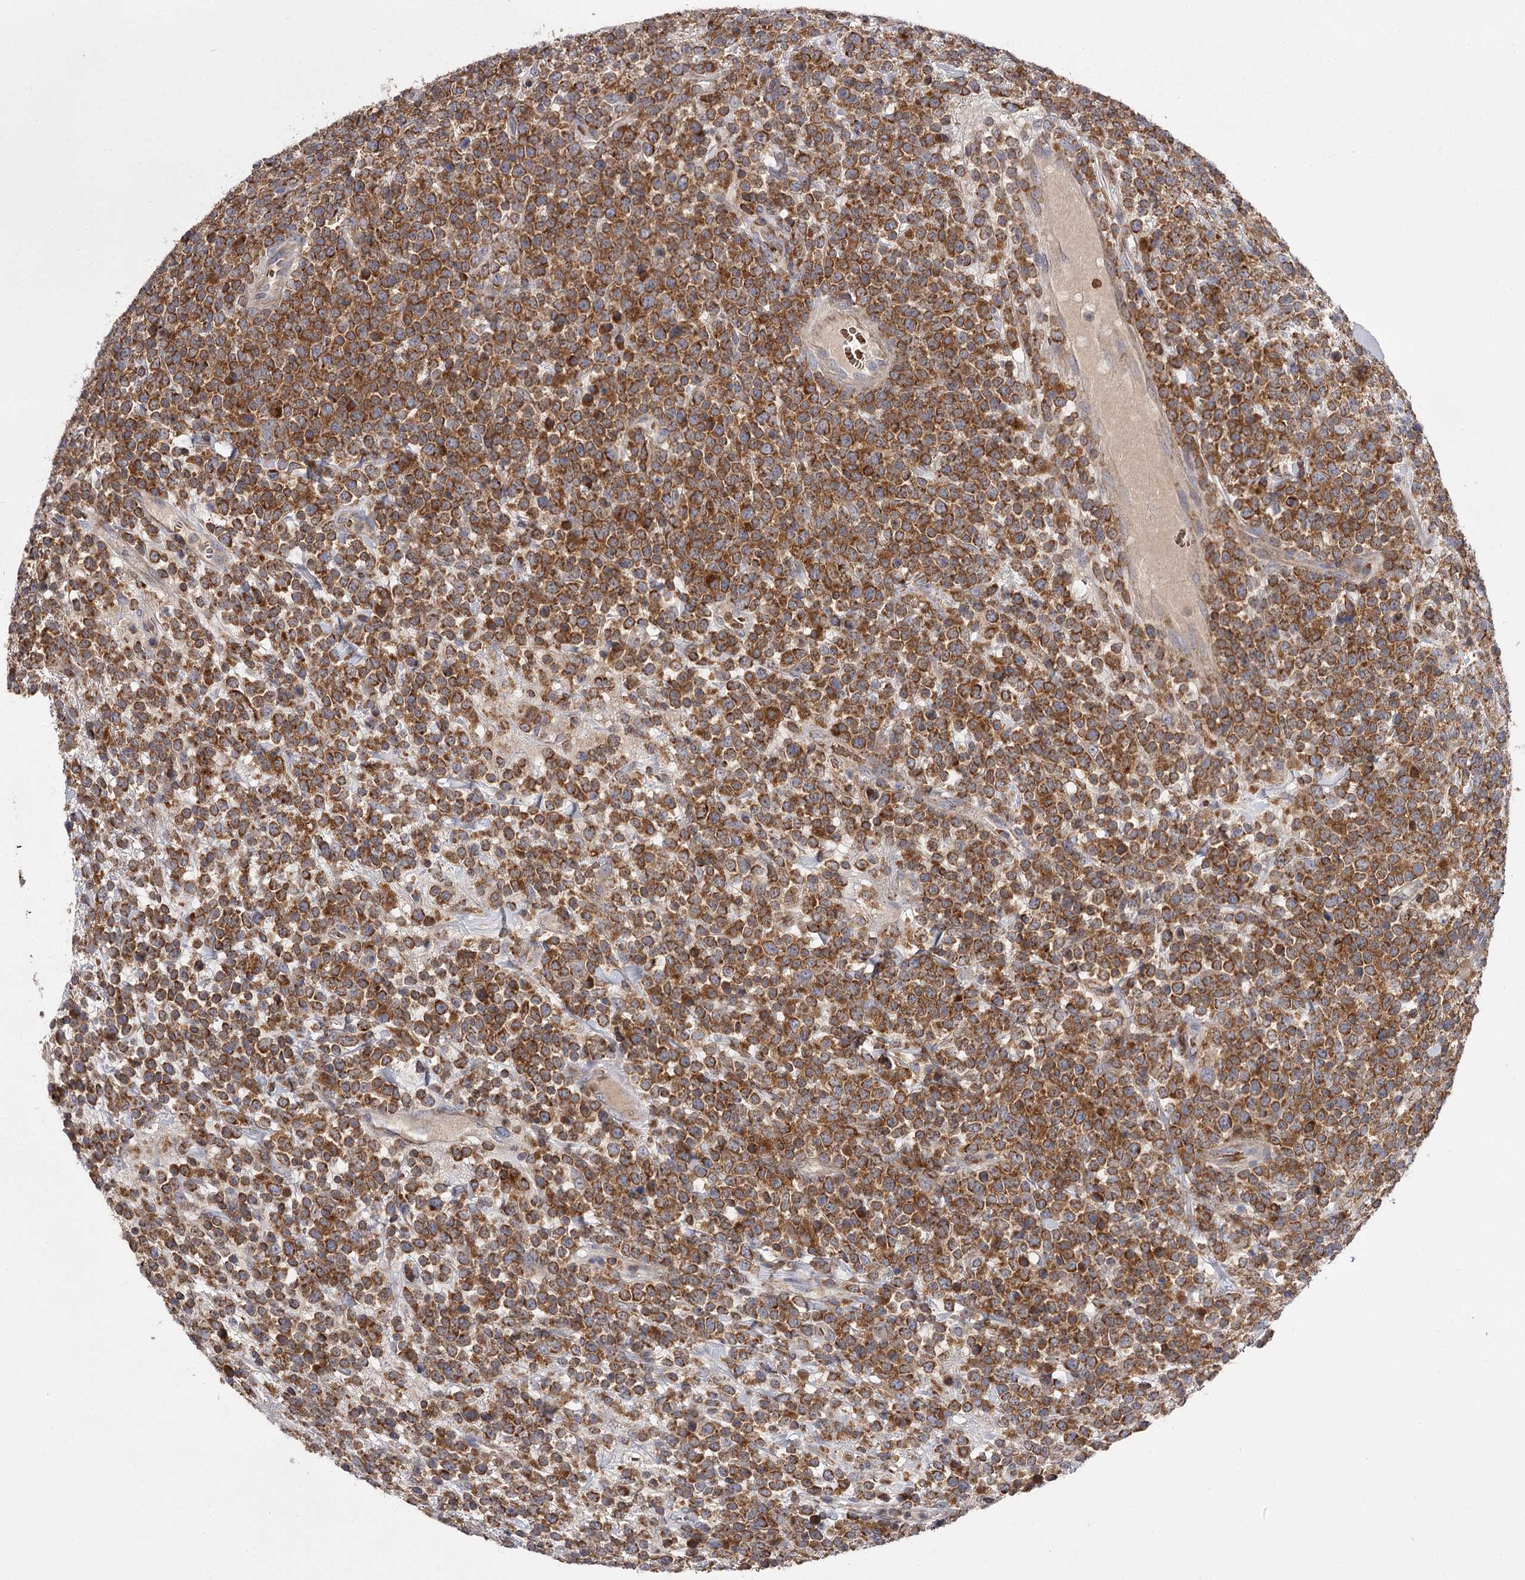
{"staining": {"intensity": "strong", "quantity": ">75%", "location": "cytoplasmic/membranous"}, "tissue": "lymphoma", "cell_type": "Tumor cells", "image_type": "cancer", "snomed": [{"axis": "morphology", "description": "Malignant lymphoma, non-Hodgkin's type, High grade"}, {"axis": "topography", "description": "Colon"}], "caption": "Strong cytoplasmic/membranous protein positivity is seen in about >75% of tumor cells in high-grade malignant lymphoma, non-Hodgkin's type.", "gene": "RASSF6", "patient": {"sex": "female", "age": 53}}